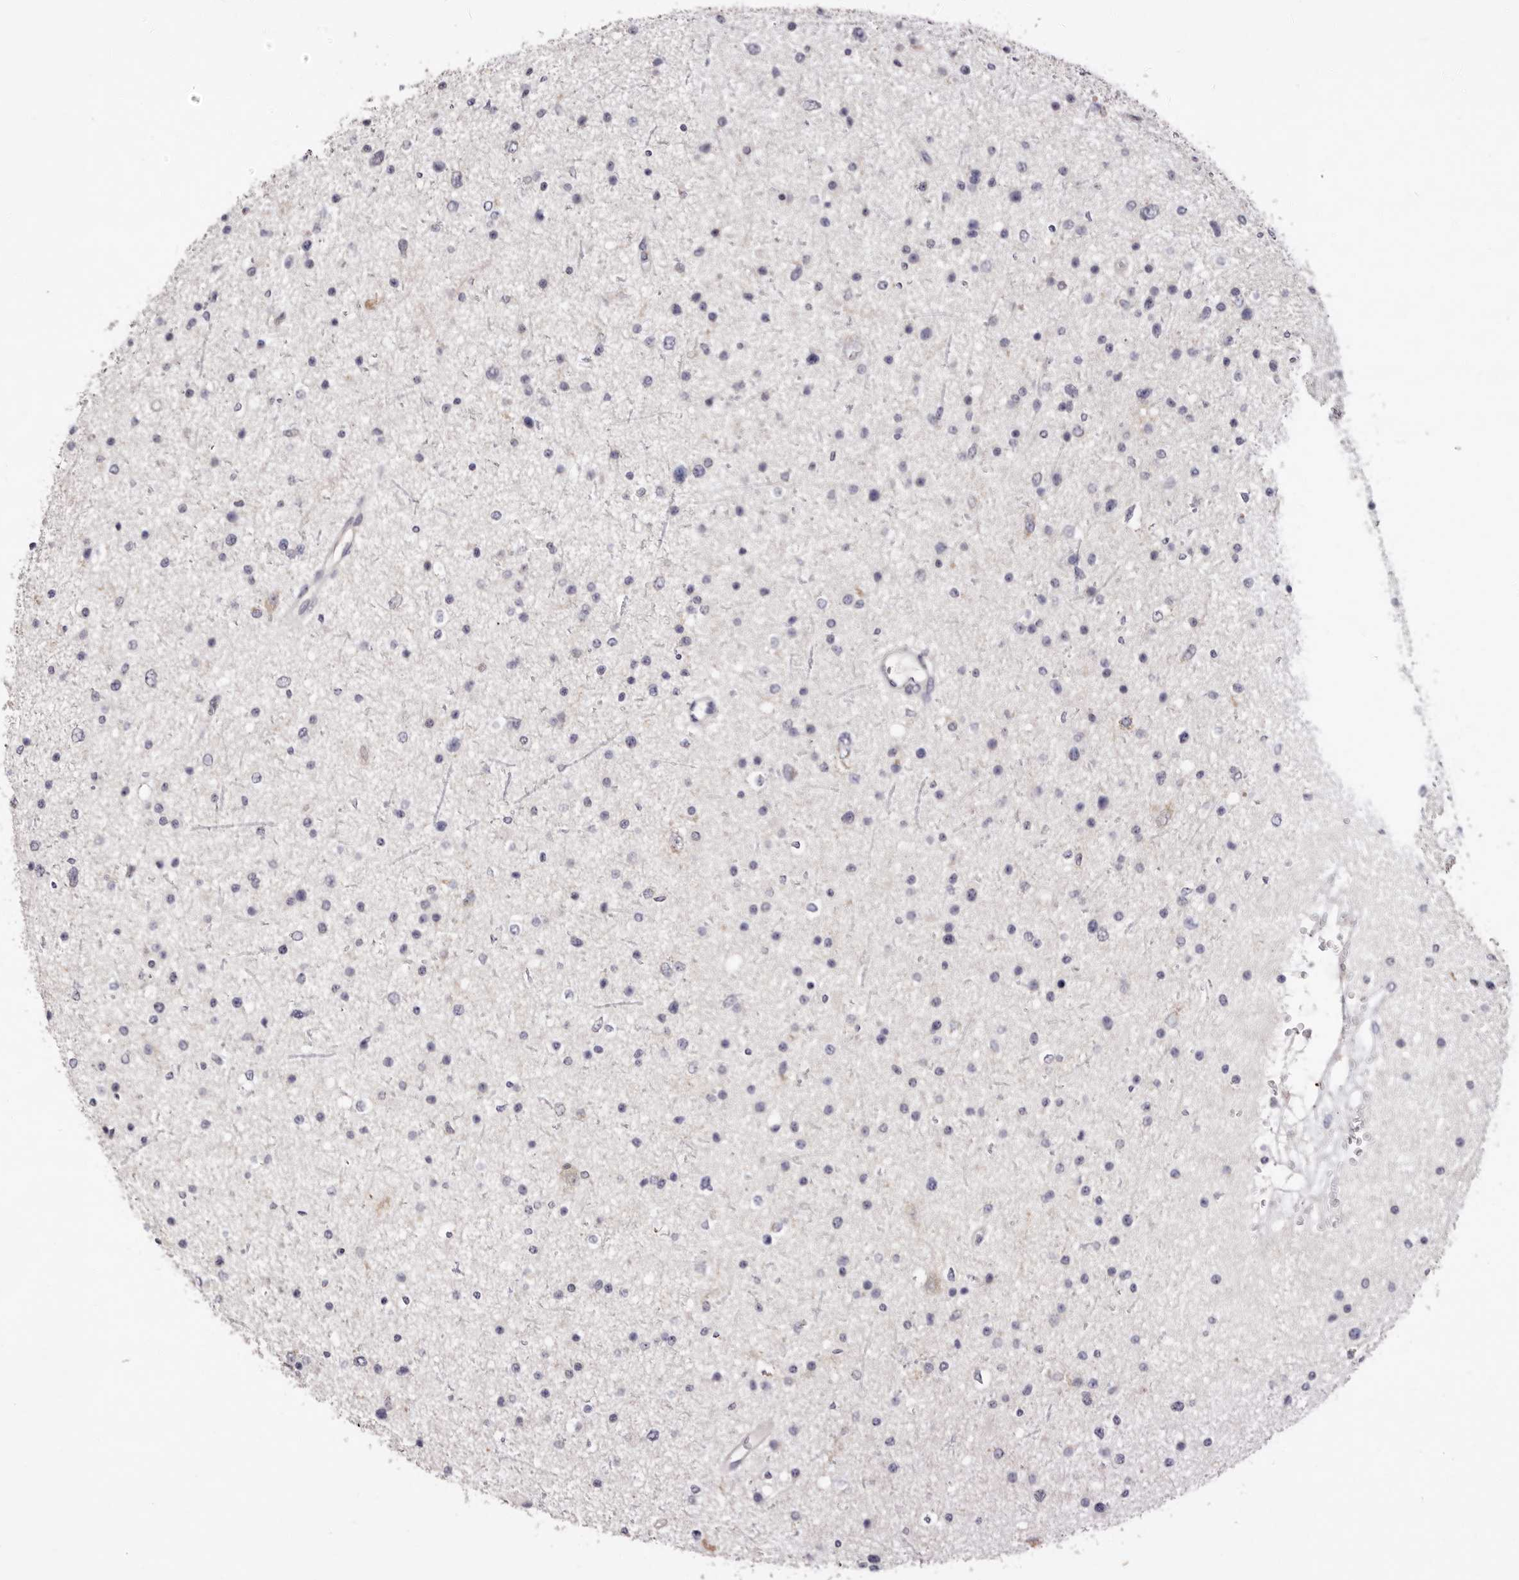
{"staining": {"intensity": "negative", "quantity": "none", "location": "none"}, "tissue": "glioma", "cell_type": "Tumor cells", "image_type": "cancer", "snomed": [{"axis": "morphology", "description": "Glioma, malignant, Low grade"}, {"axis": "topography", "description": "Brain"}], "caption": "Malignant glioma (low-grade) stained for a protein using IHC reveals no expression tumor cells.", "gene": "LMLN", "patient": {"sex": "female", "age": 37}}